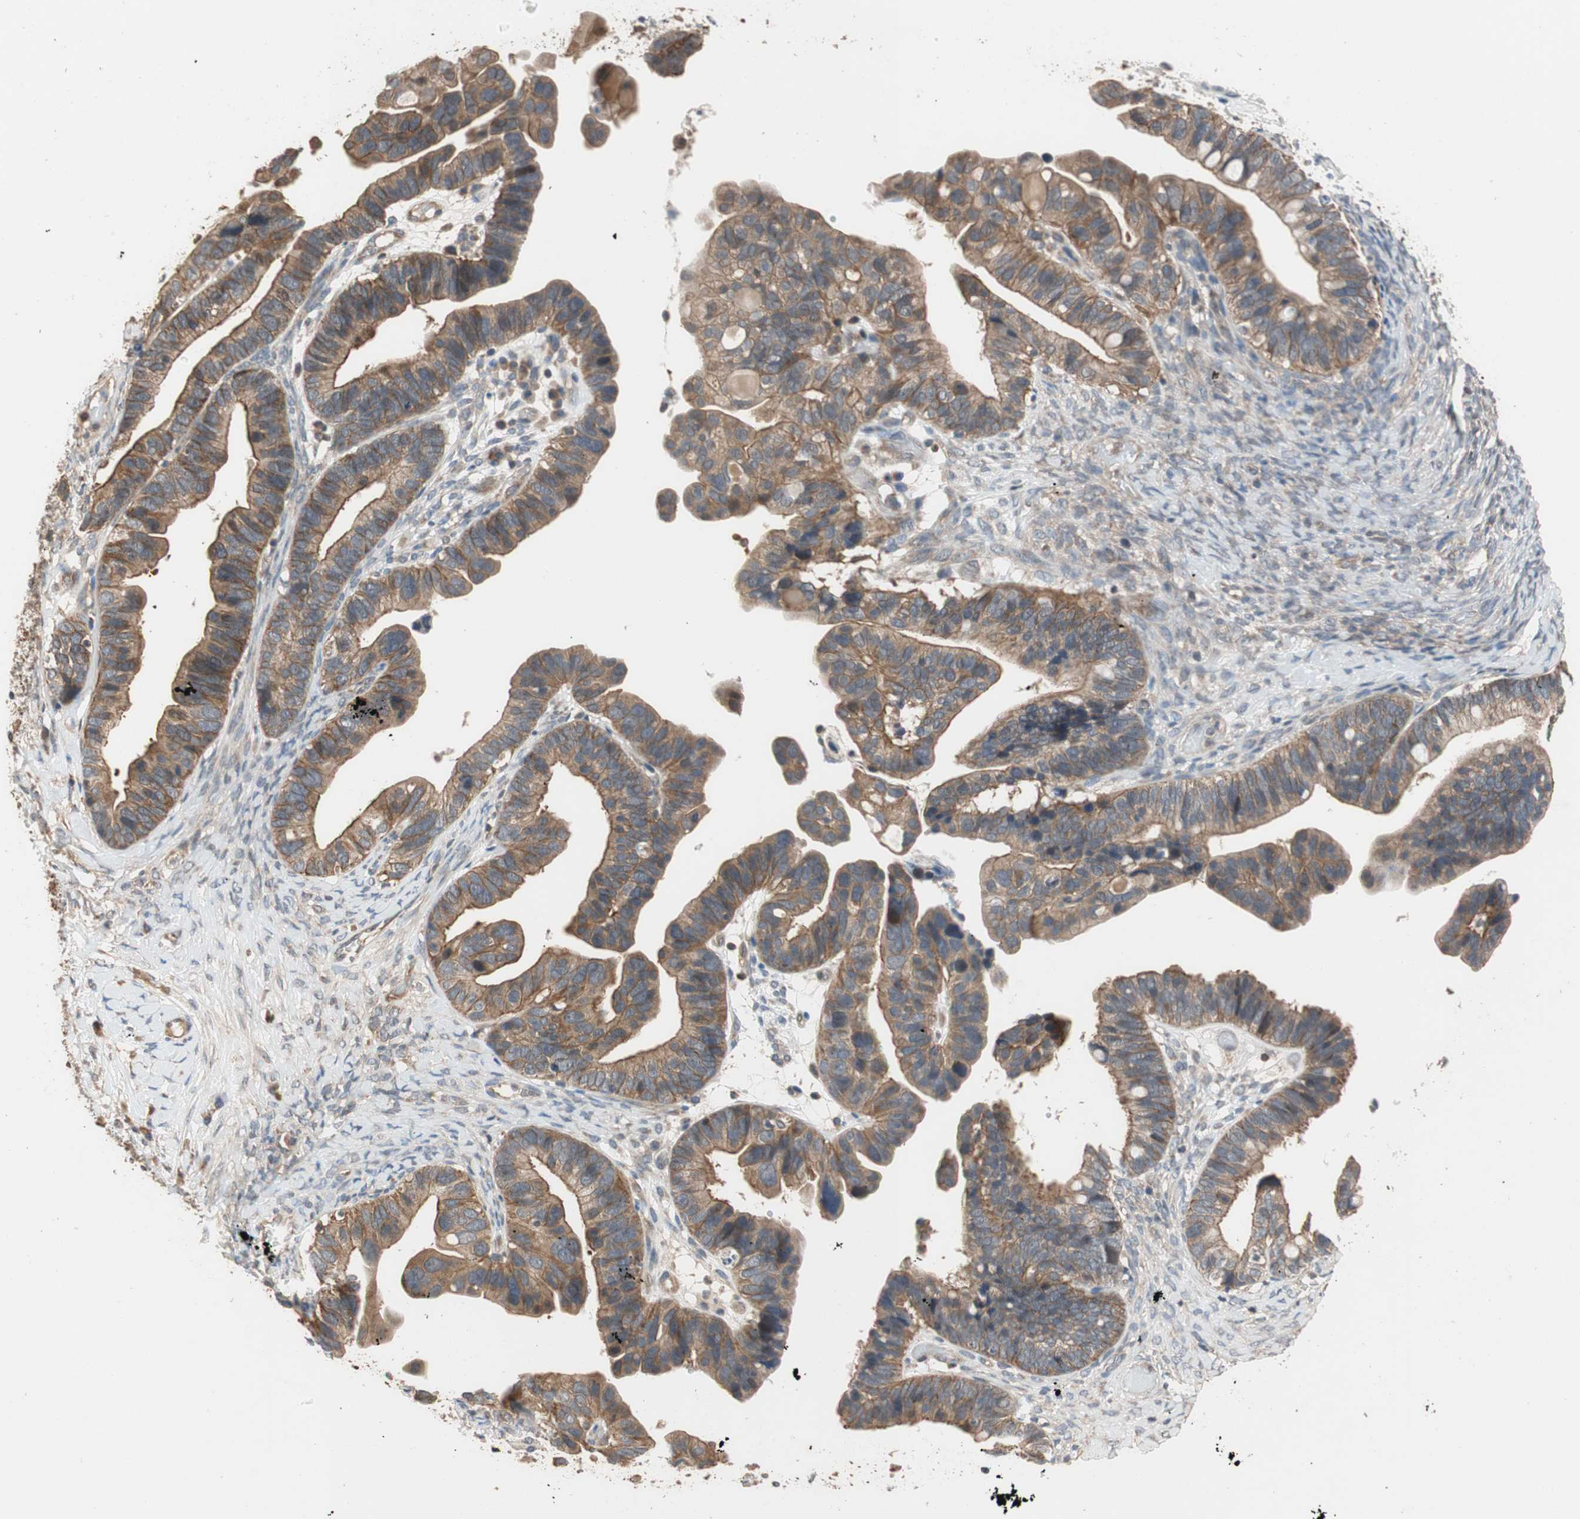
{"staining": {"intensity": "strong", "quantity": ">75%", "location": "cytoplasmic/membranous"}, "tissue": "ovarian cancer", "cell_type": "Tumor cells", "image_type": "cancer", "snomed": [{"axis": "morphology", "description": "Cystadenocarcinoma, serous, NOS"}, {"axis": "topography", "description": "Ovary"}], "caption": "Brown immunohistochemical staining in ovarian serous cystadenocarcinoma demonstrates strong cytoplasmic/membranous positivity in approximately >75% of tumor cells. (DAB IHC with brightfield microscopy, high magnification).", "gene": "MAP4K2", "patient": {"sex": "female", "age": 56}}